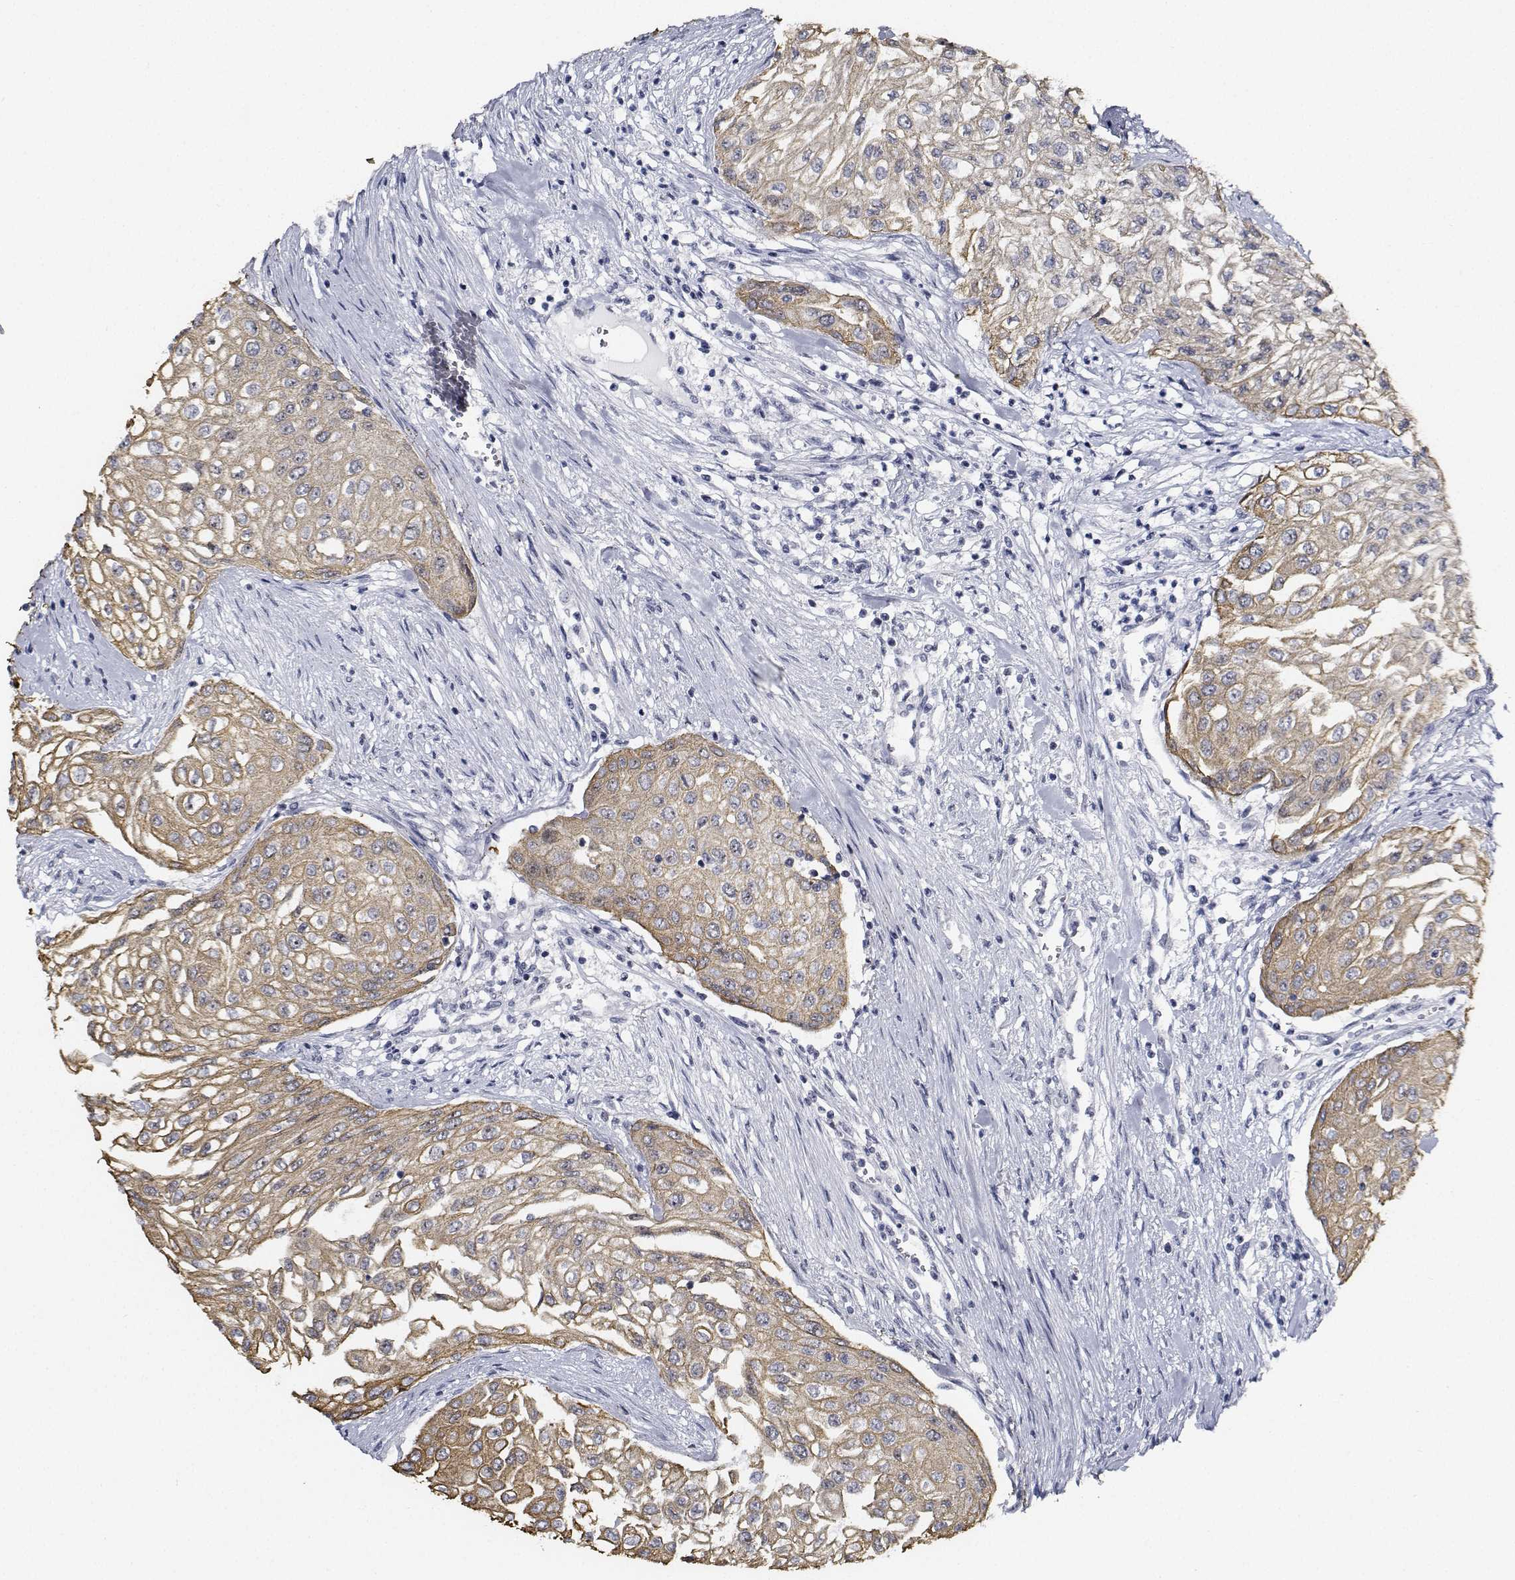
{"staining": {"intensity": "weak", "quantity": ">75%", "location": "cytoplasmic/membranous"}, "tissue": "urothelial cancer", "cell_type": "Tumor cells", "image_type": "cancer", "snomed": [{"axis": "morphology", "description": "Urothelial carcinoma, High grade"}, {"axis": "topography", "description": "Urinary bladder"}], "caption": "Tumor cells reveal low levels of weak cytoplasmic/membranous expression in about >75% of cells in human high-grade urothelial carcinoma.", "gene": "NVL", "patient": {"sex": "male", "age": 62}}